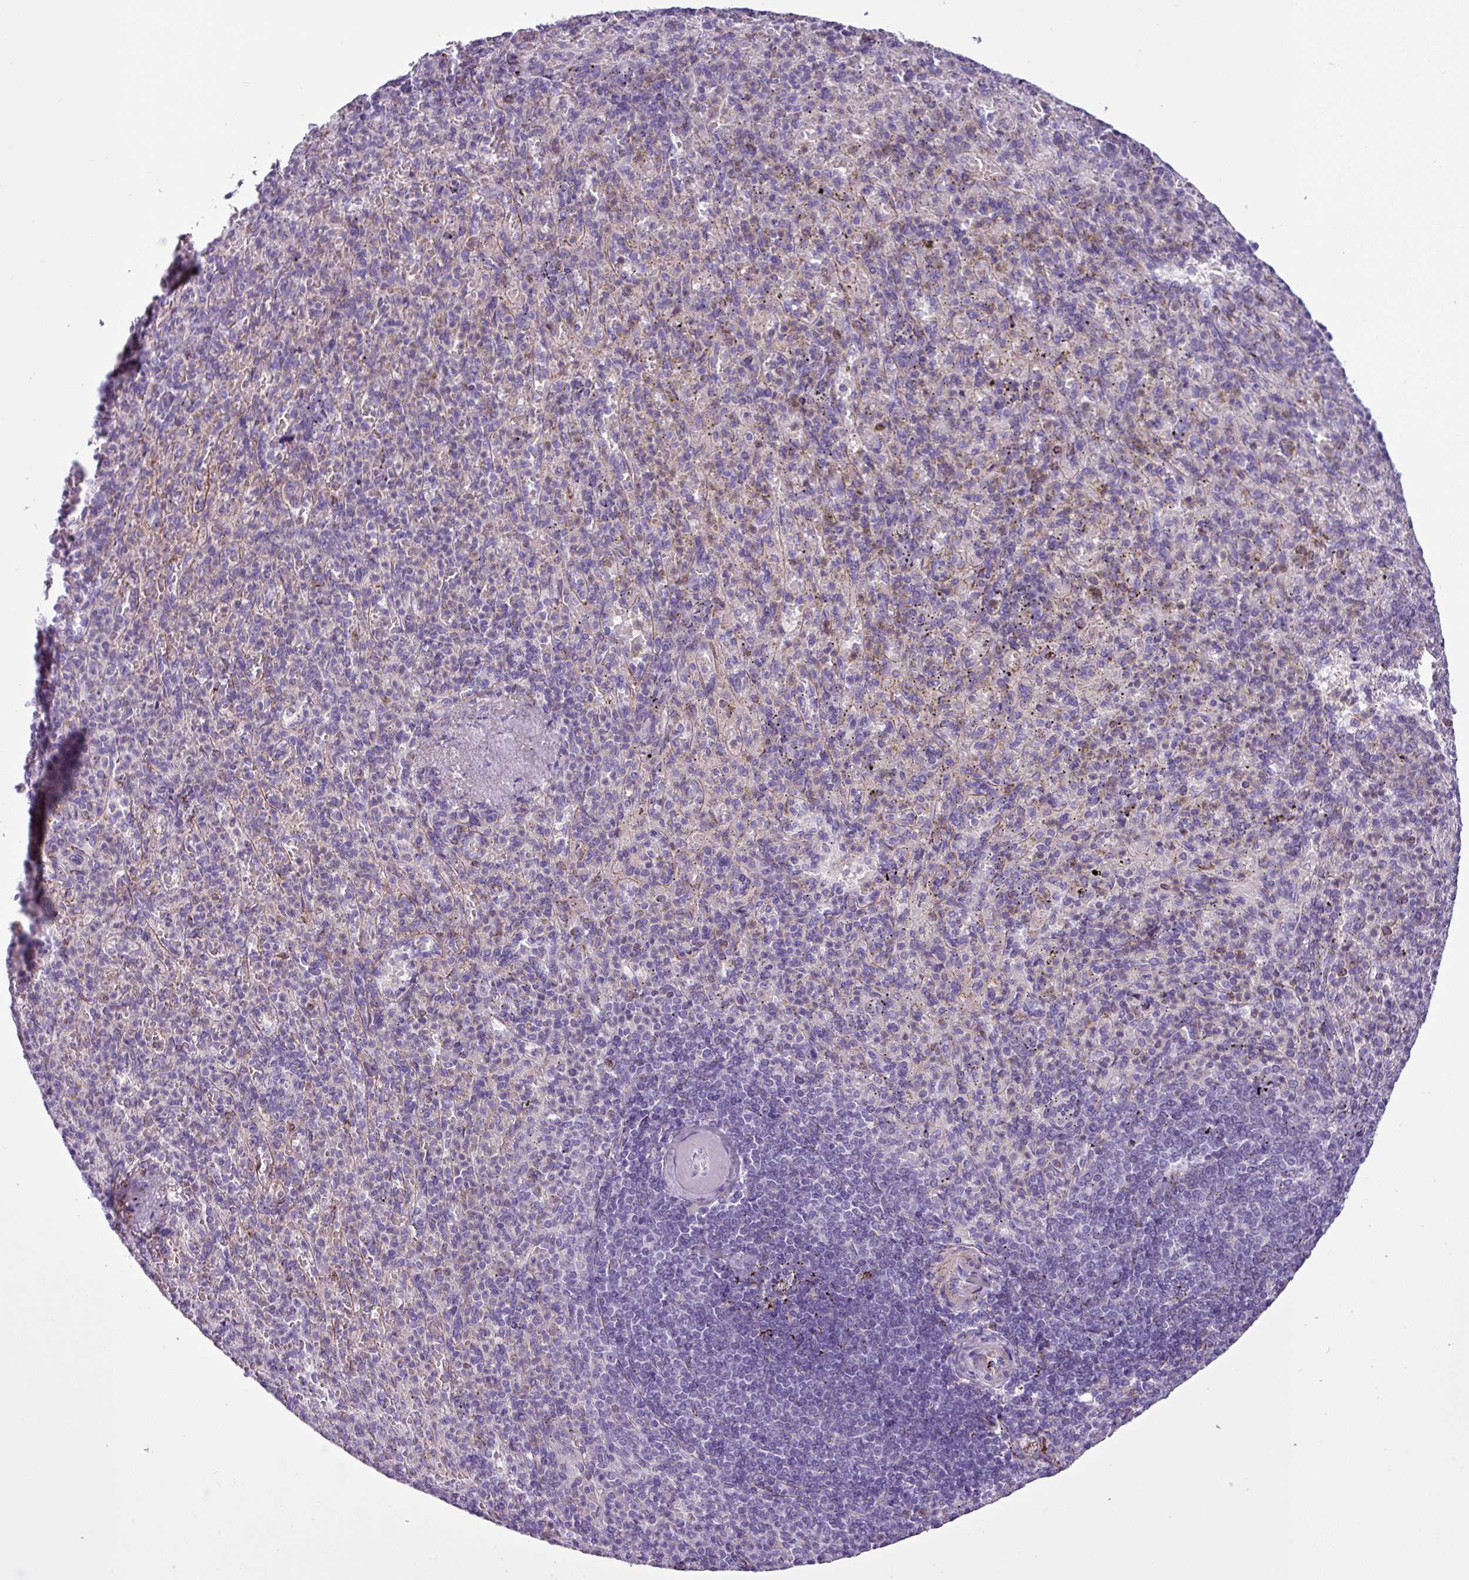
{"staining": {"intensity": "moderate", "quantity": "<25%", "location": "cytoplasmic/membranous"}, "tissue": "spleen", "cell_type": "Cells in red pulp", "image_type": "normal", "snomed": [{"axis": "morphology", "description": "Normal tissue, NOS"}, {"axis": "topography", "description": "Spleen"}], "caption": "Immunohistochemical staining of unremarkable human spleen shows <25% levels of moderate cytoplasmic/membranous protein expression in approximately <25% of cells in red pulp.", "gene": "ZNF667", "patient": {"sex": "female", "age": 74}}